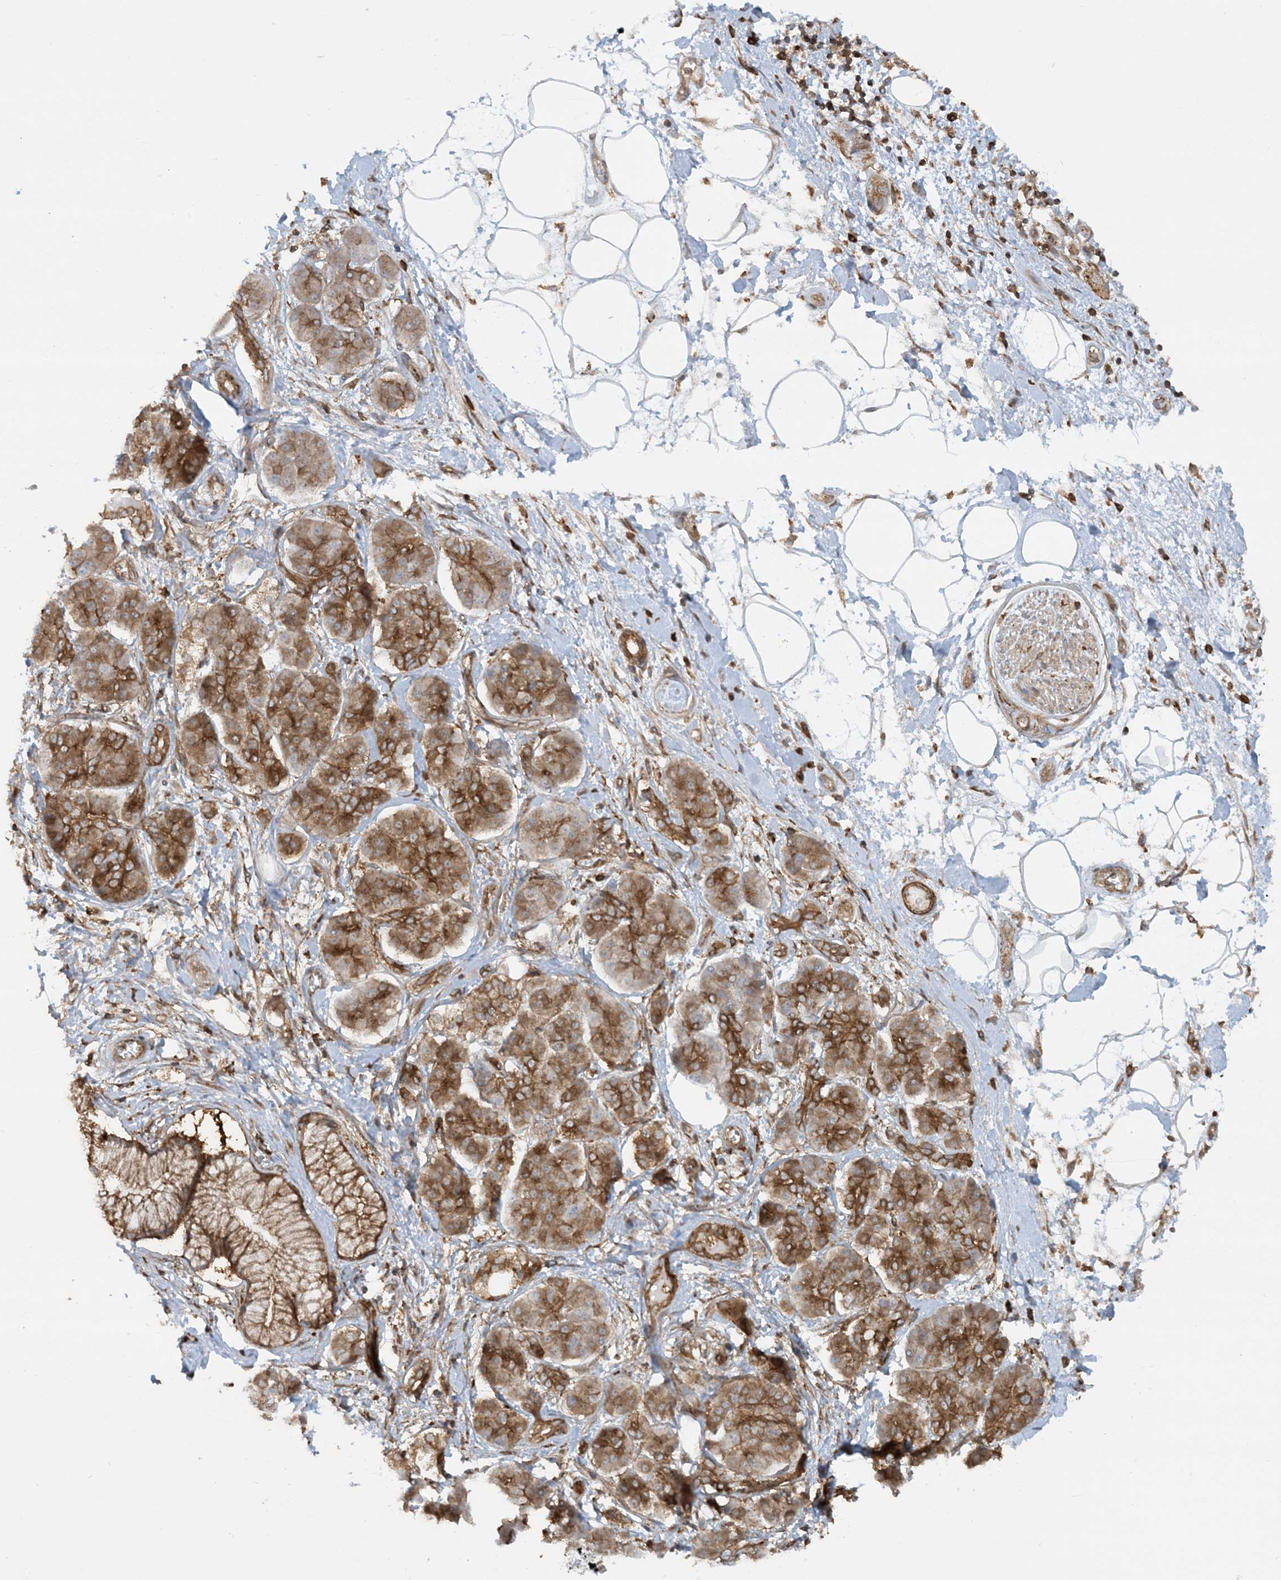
{"staining": {"intensity": "moderate", "quantity": ">75%", "location": "cytoplasmic/membranous"}, "tissue": "pancreatic cancer", "cell_type": "Tumor cells", "image_type": "cancer", "snomed": [{"axis": "morphology", "description": "Adenocarcinoma, NOS"}, {"axis": "topography", "description": "Pancreas"}], "caption": "Immunohistochemistry (IHC) of human pancreatic cancer (adenocarcinoma) displays medium levels of moderate cytoplasmic/membranous staining in approximately >75% of tumor cells.", "gene": "STAM2", "patient": {"sex": "female", "age": 73}}